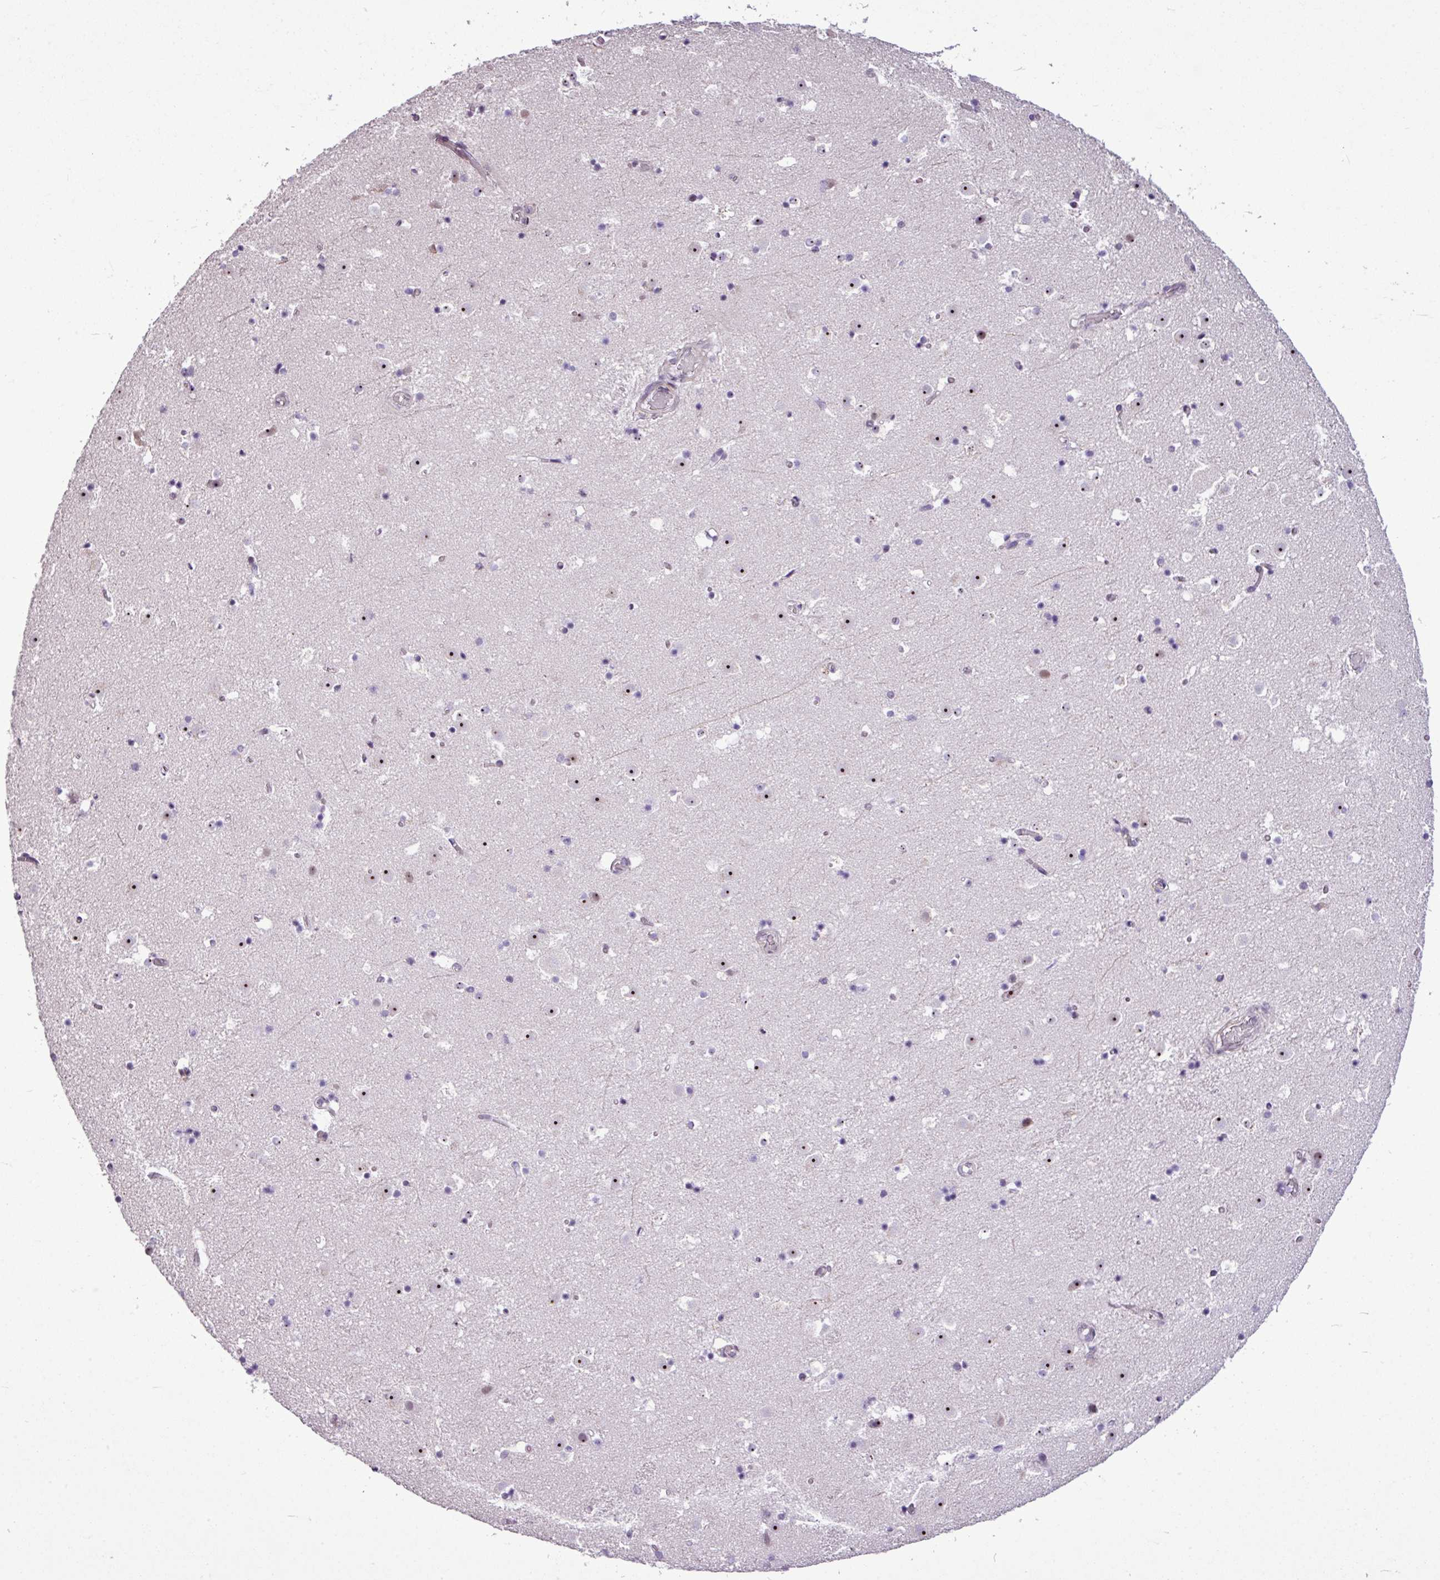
{"staining": {"intensity": "moderate", "quantity": "<25%", "location": "nuclear"}, "tissue": "caudate", "cell_type": "Glial cells", "image_type": "normal", "snomed": [{"axis": "morphology", "description": "Normal tissue, NOS"}, {"axis": "topography", "description": "Lateral ventricle wall"}], "caption": "The immunohistochemical stain labels moderate nuclear expression in glial cells of benign caudate.", "gene": "UTP18", "patient": {"sex": "male", "age": 25}}